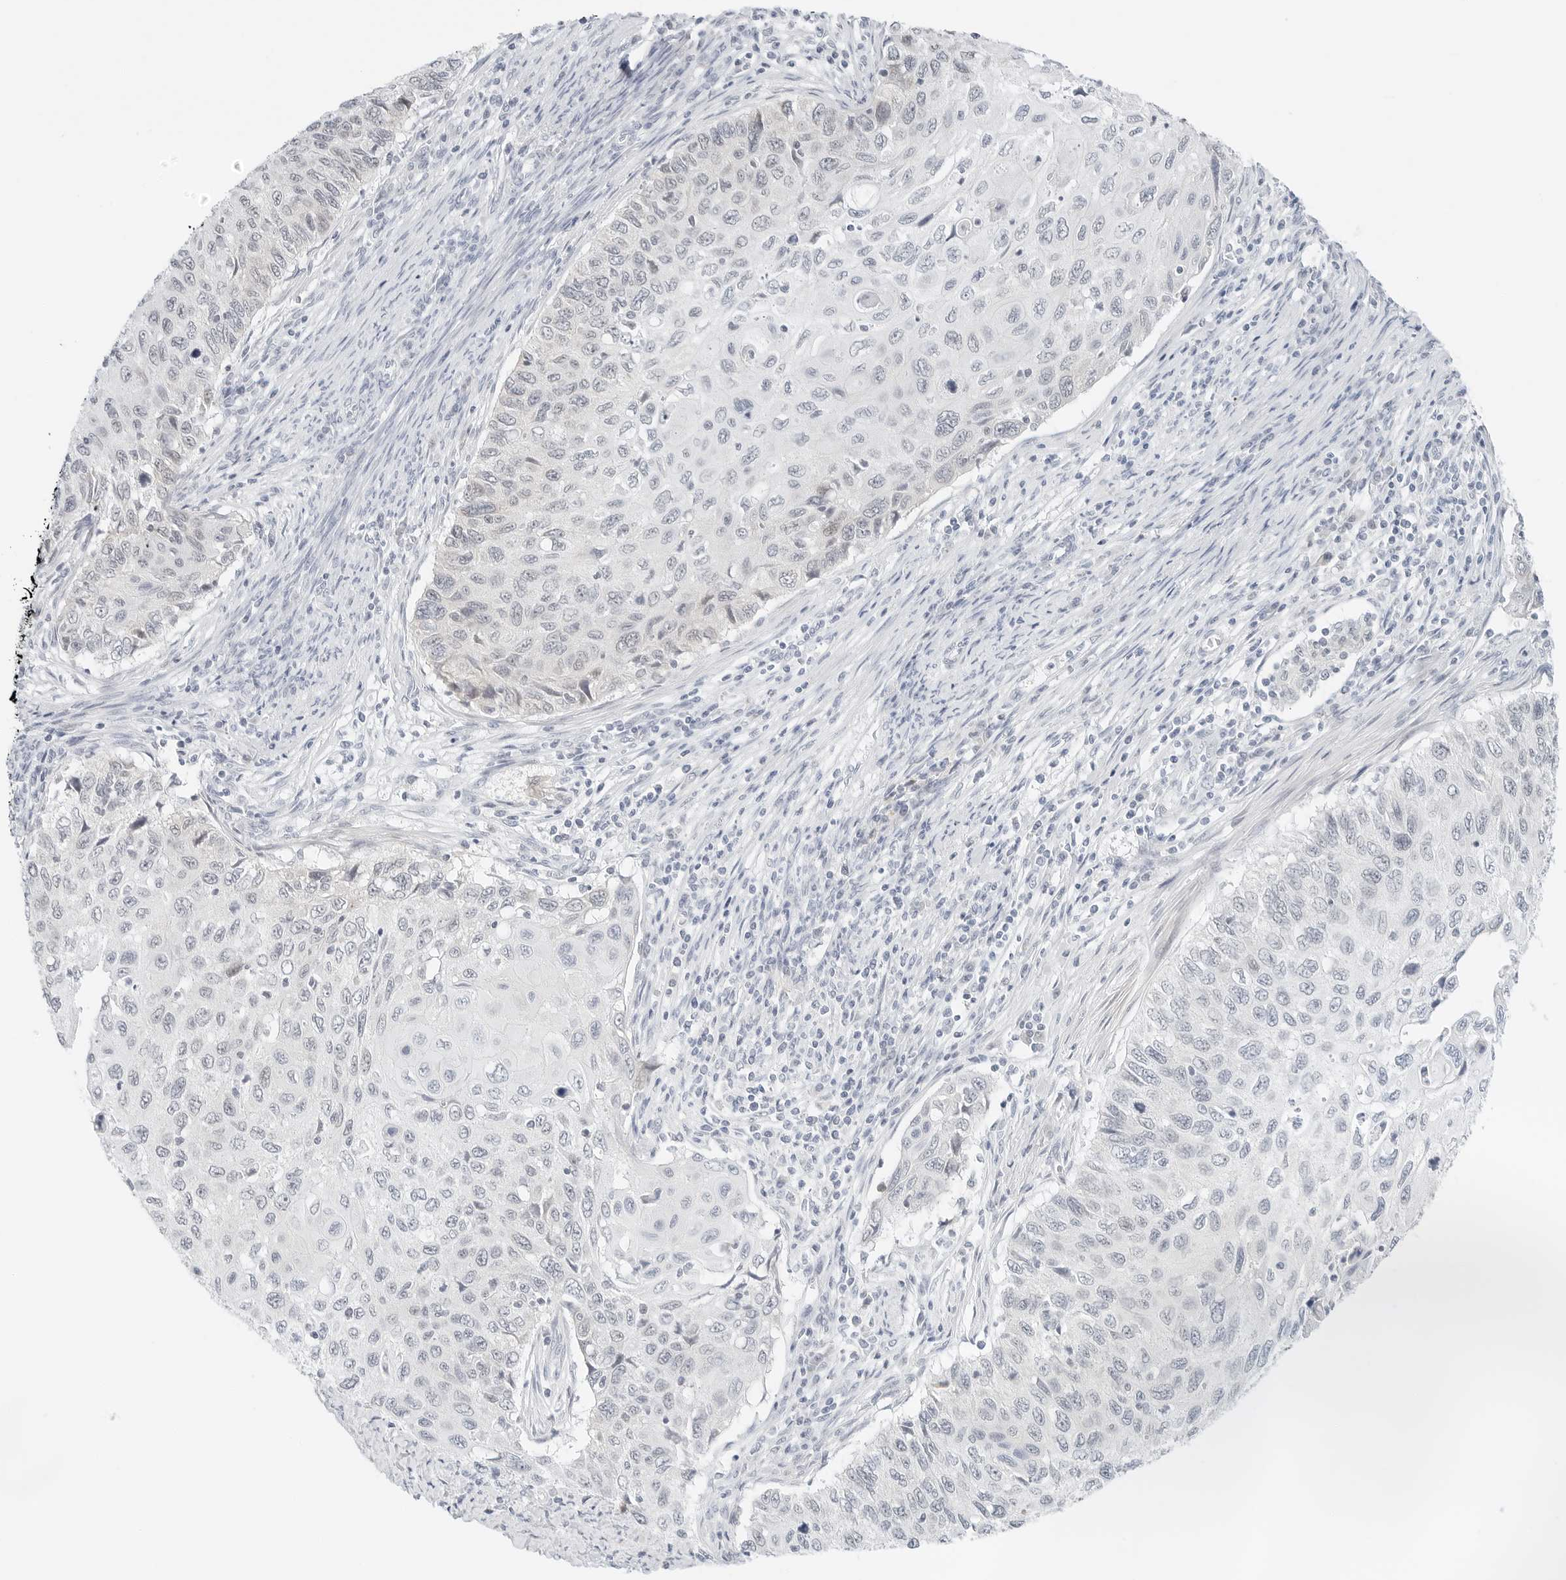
{"staining": {"intensity": "negative", "quantity": "none", "location": "none"}, "tissue": "cervical cancer", "cell_type": "Tumor cells", "image_type": "cancer", "snomed": [{"axis": "morphology", "description": "Squamous cell carcinoma, NOS"}, {"axis": "topography", "description": "Cervix"}], "caption": "Histopathology image shows no significant protein staining in tumor cells of cervical cancer.", "gene": "CCSAP", "patient": {"sex": "female", "age": 70}}